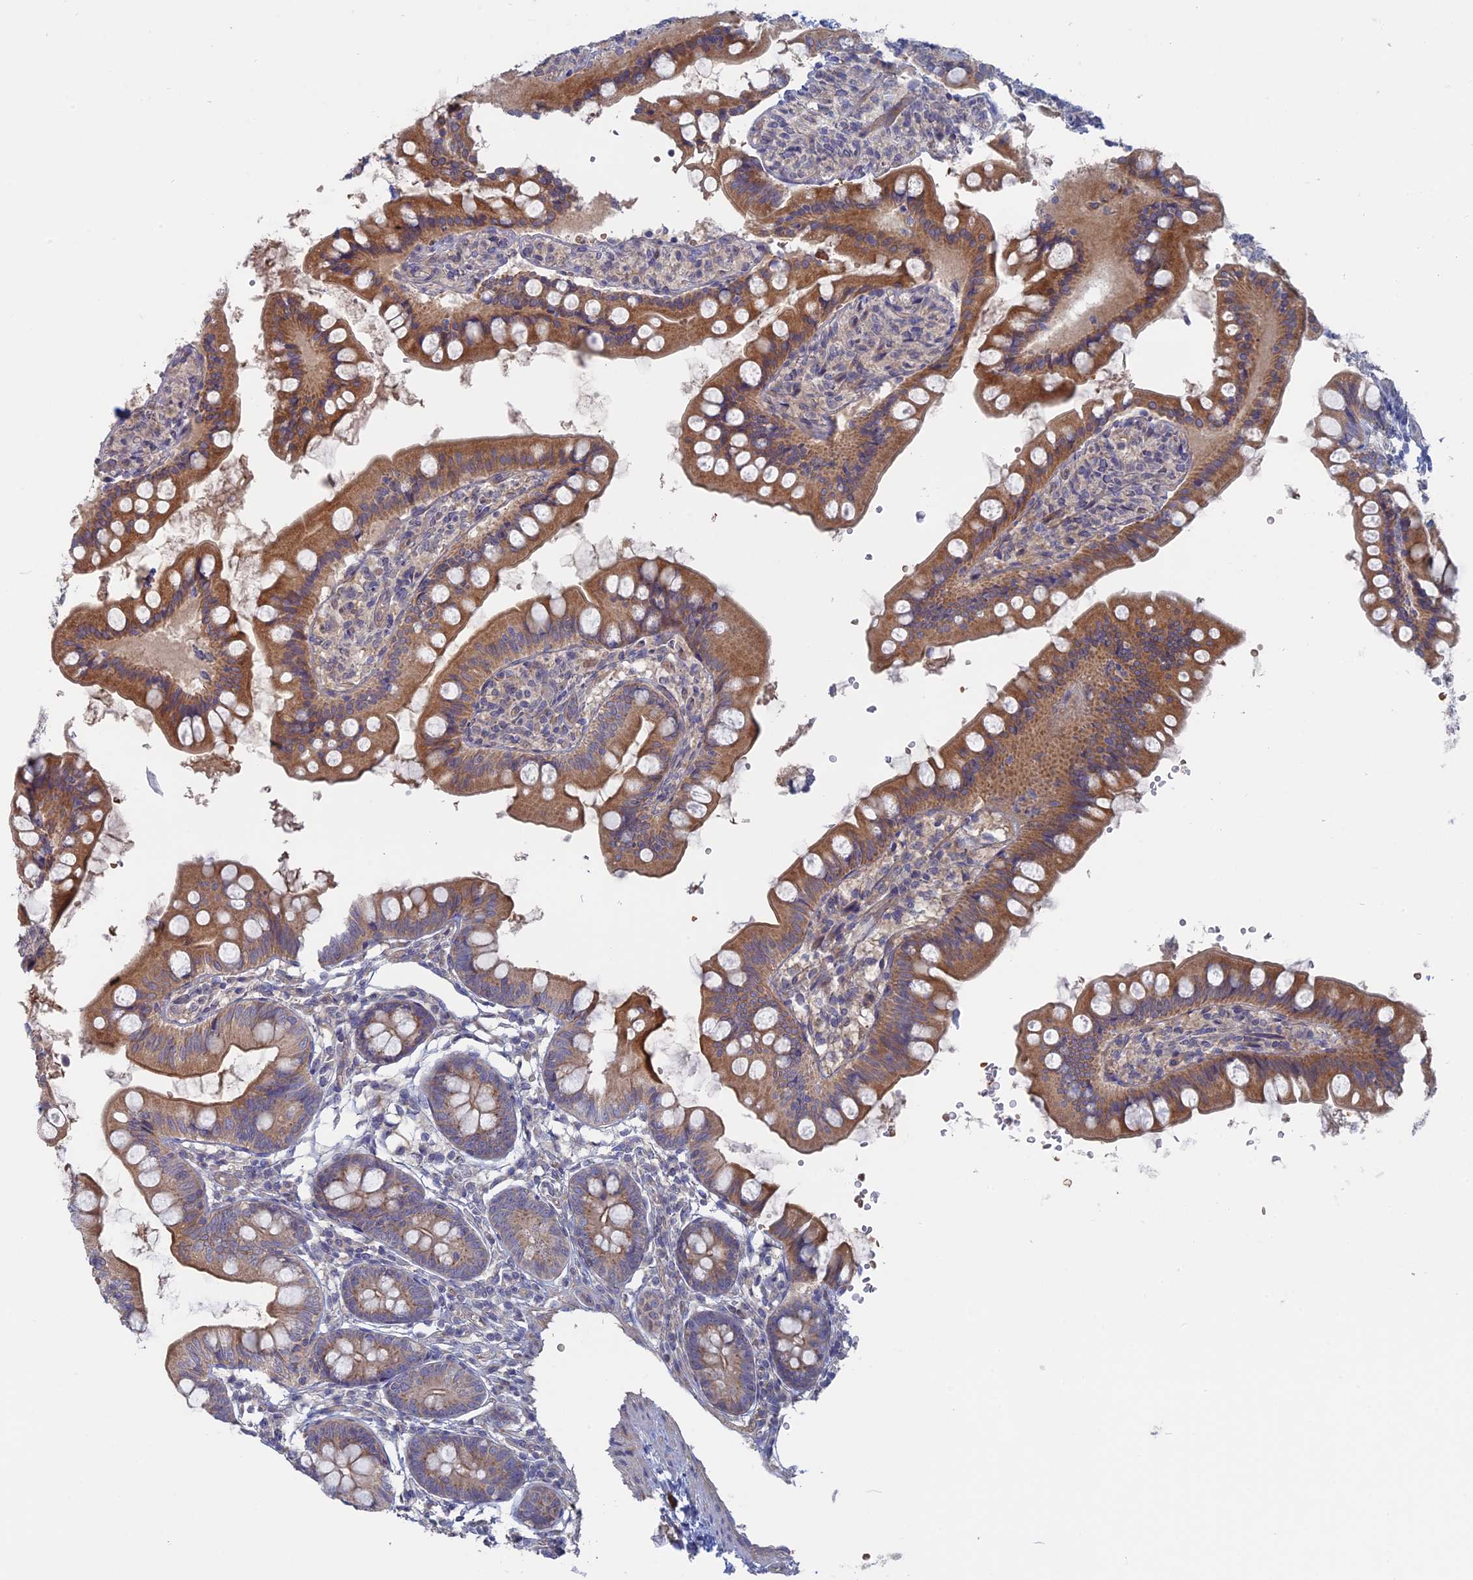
{"staining": {"intensity": "moderate", "quantity": ">75%", "location": "cytoplasmic/membranous"}, "tissue": "small intestine", "cell_type": "Glandular cells", "image_type": "normal", "snomed": [{"axis": "morphology", "description": "Normal tissue, NOS"}, {"axis": "topography", "description": "Small intestine"}], "caption": "Moderate cytoplasmic/membranous positivity is seen in approximately >75% of glandular cells in benign small intestine.", "gene": "TBC1D30", "patient": {"sex": "male", "age": 7}}